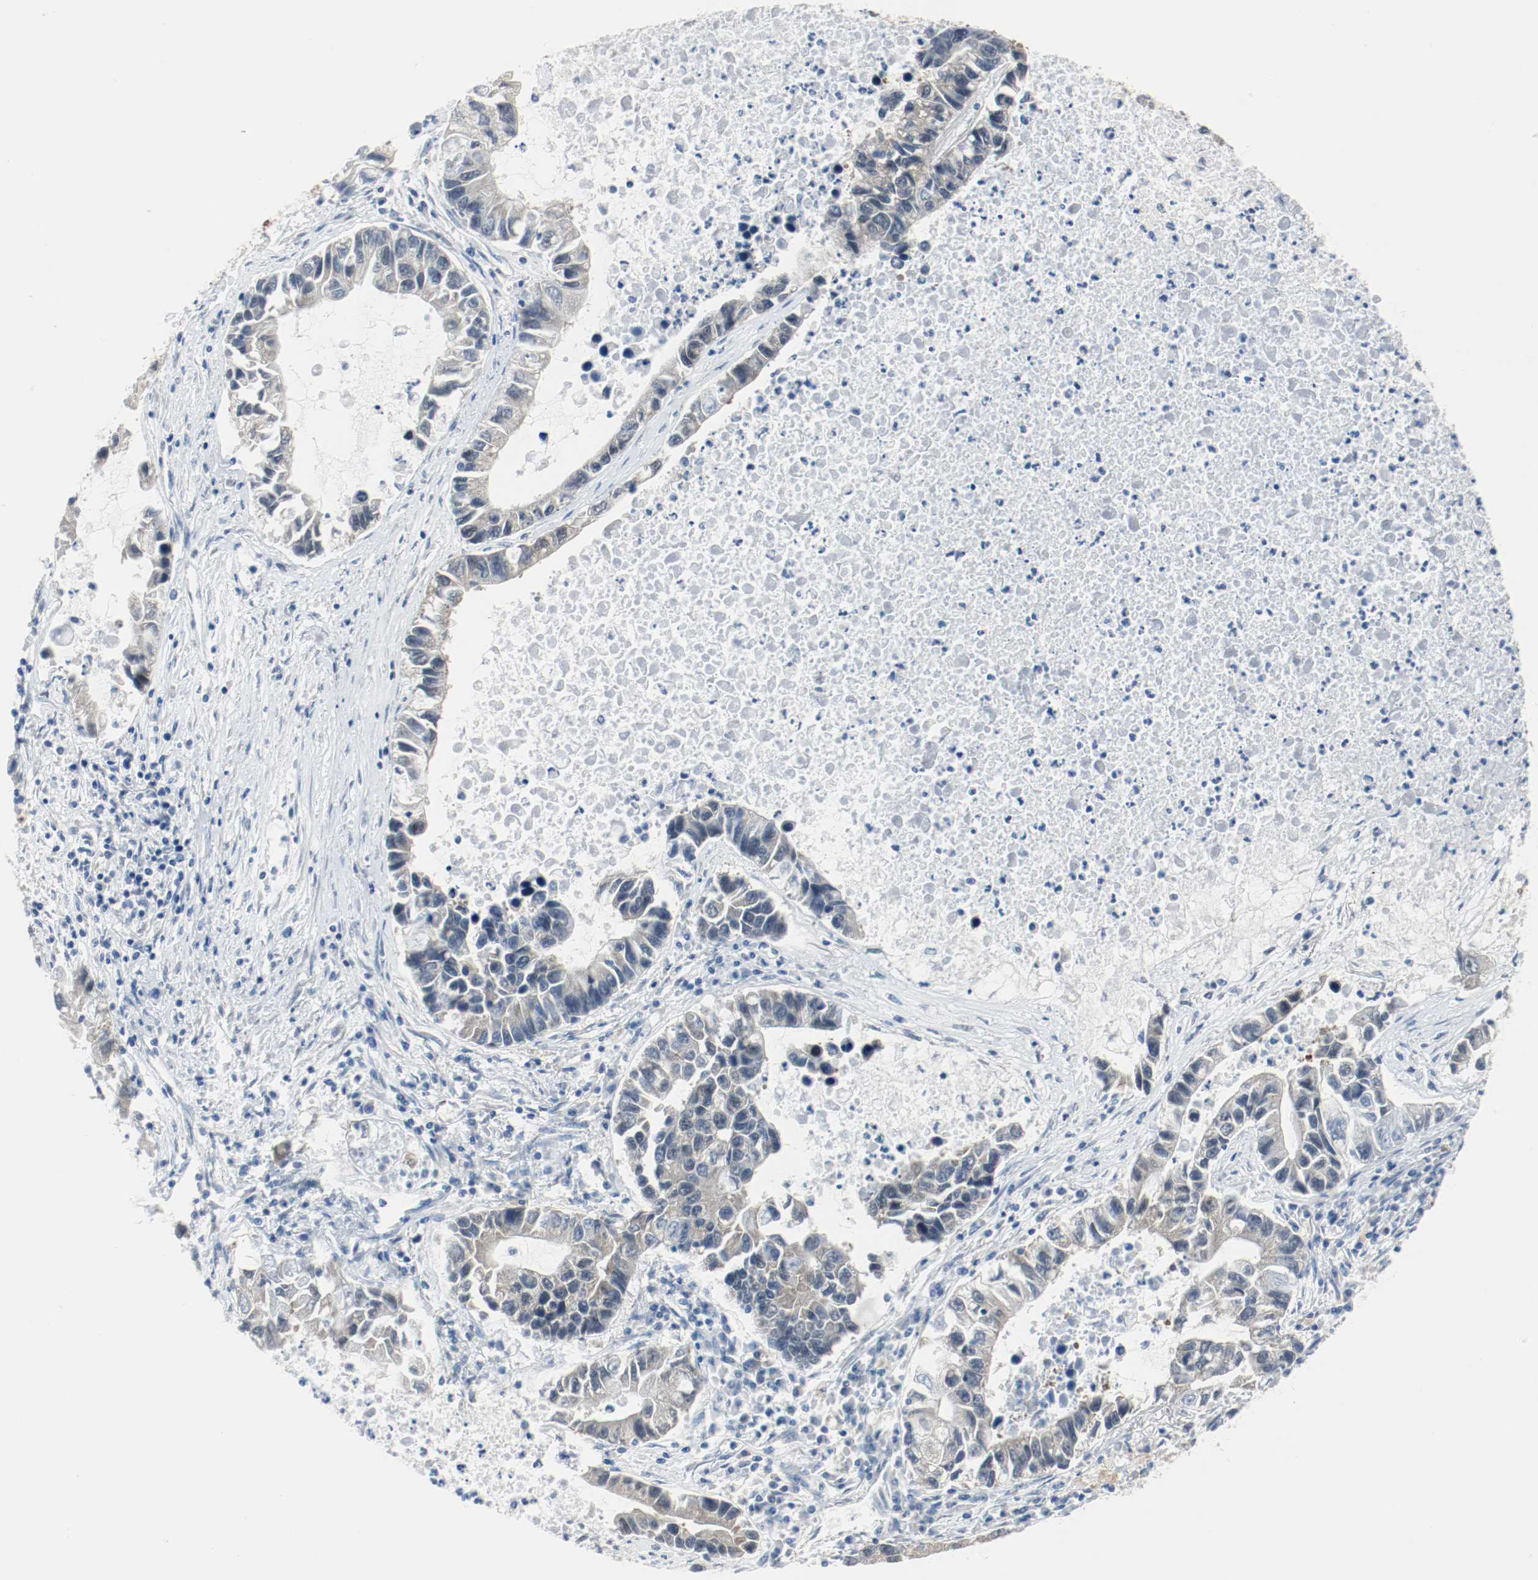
{"staining": {"intensity": "negative", "quantity": "none", "location": "none"}, "tissue": "lung cancer", "cell_type": "Tumor cells", "image_type": "cancer", "snomed": [{"axis": "morphology", "description": "Adenocarcinoma, NOS"}, {"axis": "topography", "description": "Lung"}], "caption": "Tumor cells are negative for brown protein staining in lung adenocarcinoma.", "gene": "PPME1", "patient": {"sex": "female", "age": 51}}